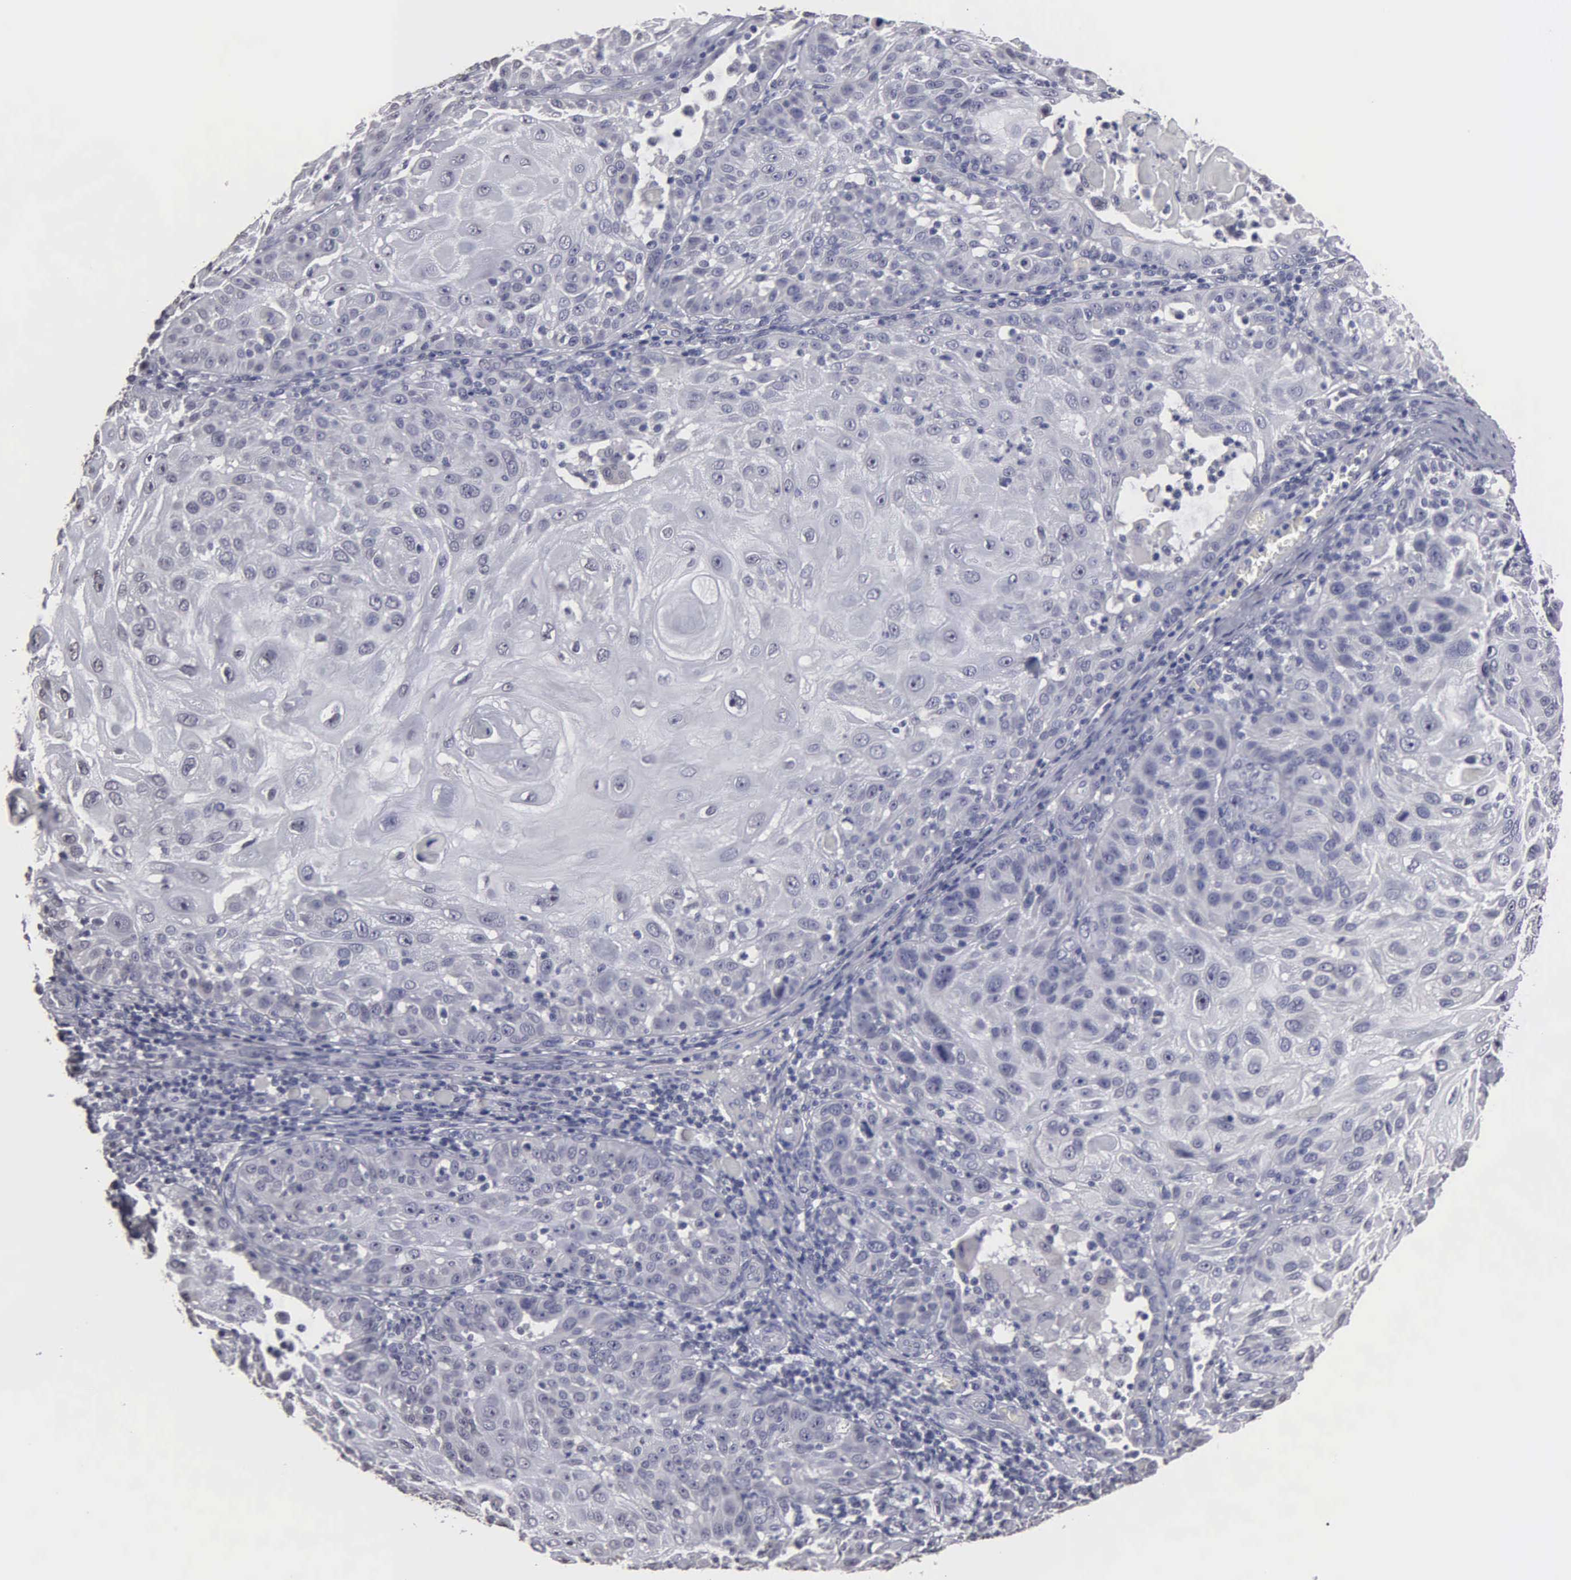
{"staining": {"intensity": "negative", "quantity": "none", "location": "none"}, "tissue": "skin cancer", "cell_type": "Tumor cells", "image_type": "cancer", "snomed": [{"axis": "morphology", "description": "Squamous cell carcinoma, NOS"}, {"axis": "topography", "description": "Skin"}], "caption": "The IHC image has no significant positivity in tumor cells of skin cancer tissue. (DAB immunohistochemistry with hematoxylin counter stain).", "gene": "UPB1", "patient": {"sex": "female", "age": 89}}